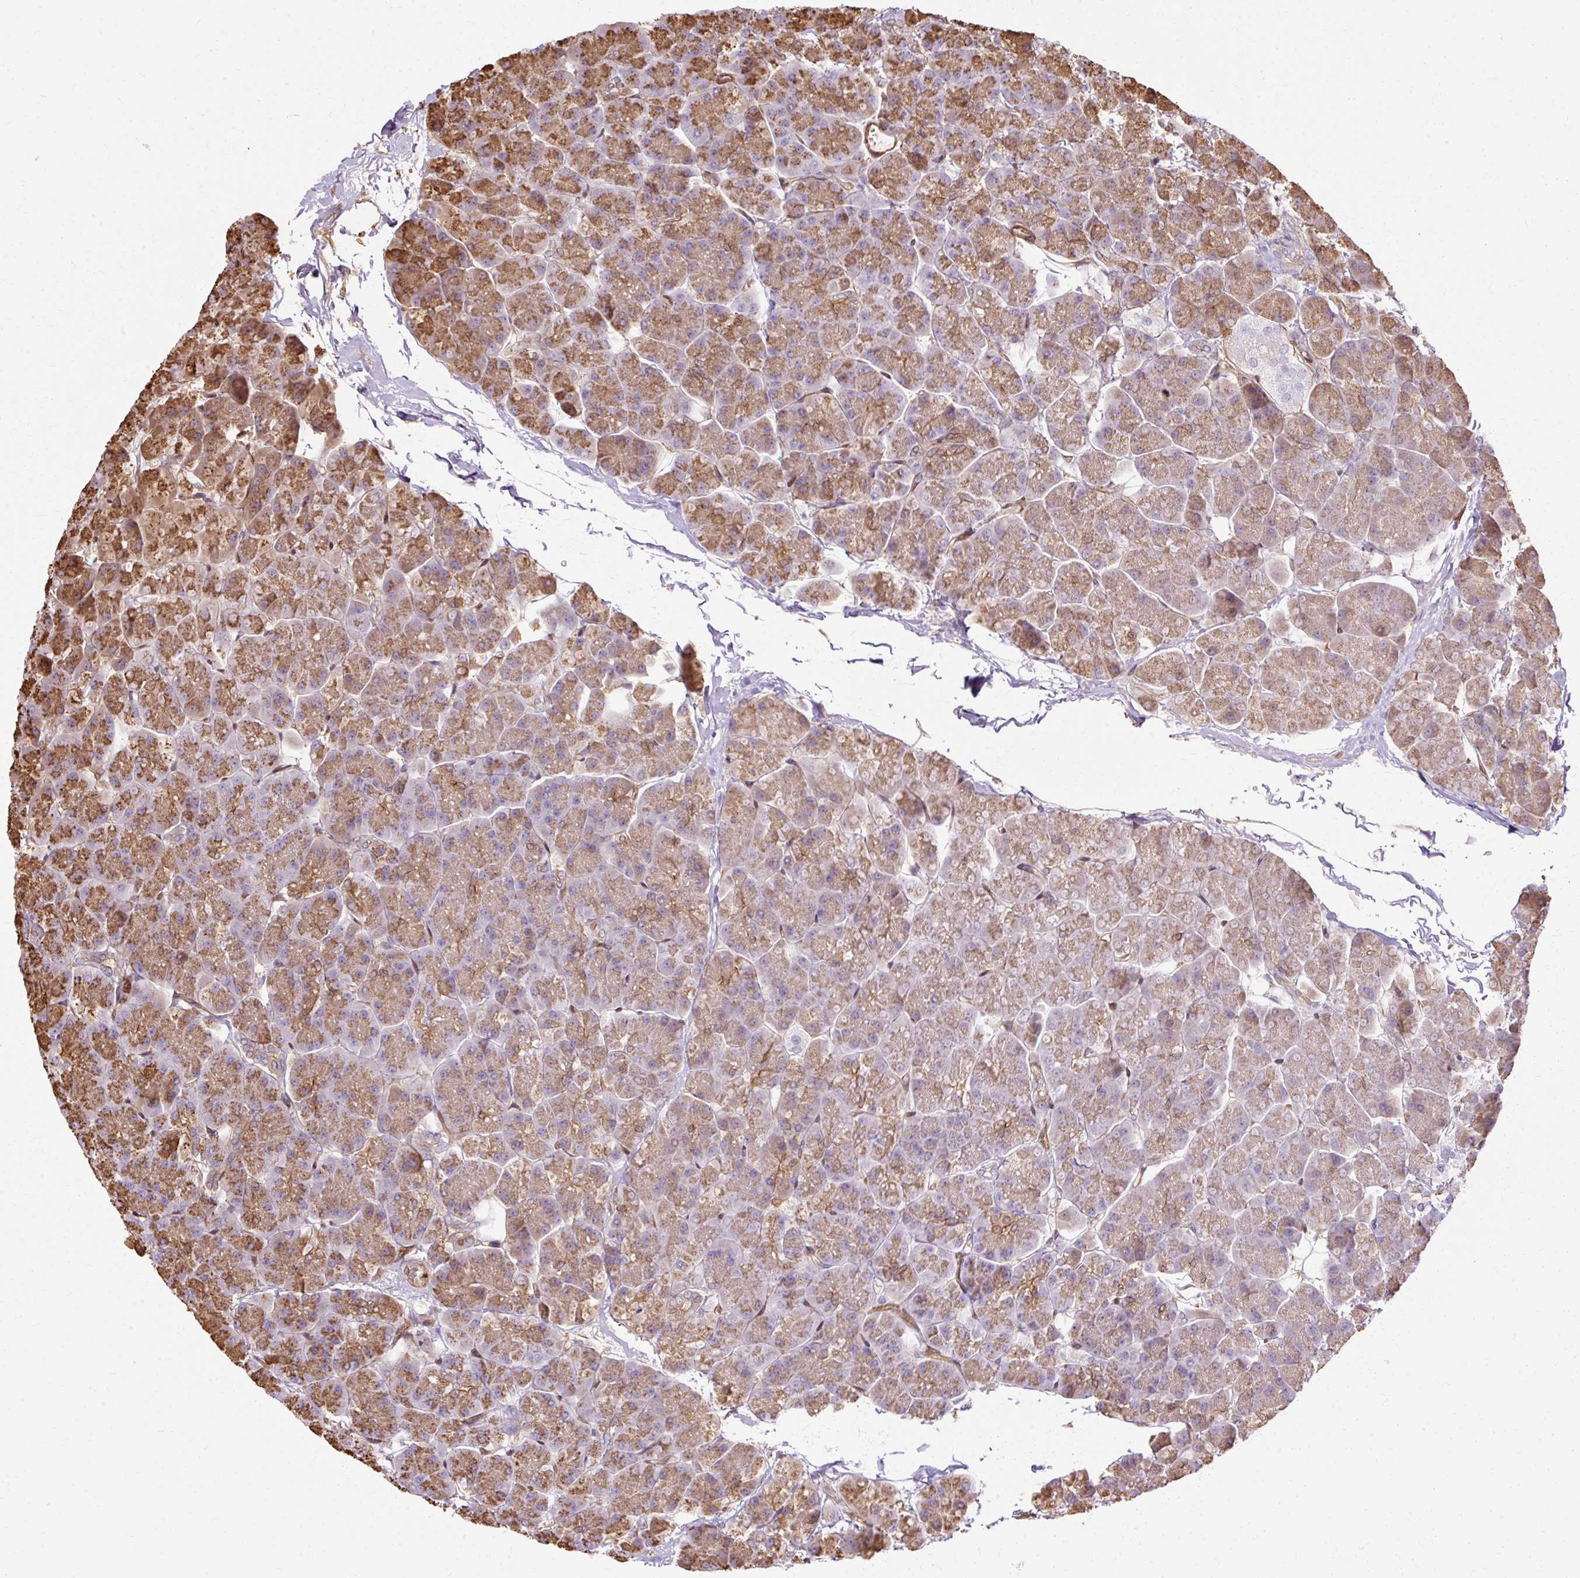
{"staining": {"intensity": "moderate", "quantity": ">75%", "location": "cytoplasmic/membranous"}, "tissue": "pancreas", "cell_type": "Exocrine glandular cells", "image_type": "normal", "snomed": [{"axis": "morphology", "description": "Normal tissue, NOS"}, {"axis": "topography", "description": "Pancreas"}, {"axis": "topography", "description": "Peripheral nerve tissue"}], "caption": "IHC micrograph of unremarkable pancreas: human pancreas stained using immunohistochemistry (IHC) reveals medium levels of moderate protein expression localized specifically in the cytoplasmic/membranous of exocrine glandular cells, appearing as a cytoplasmic/membranous brown color.", "gene": "CNN3", "patient": {"sex": "male", "age": 54}}